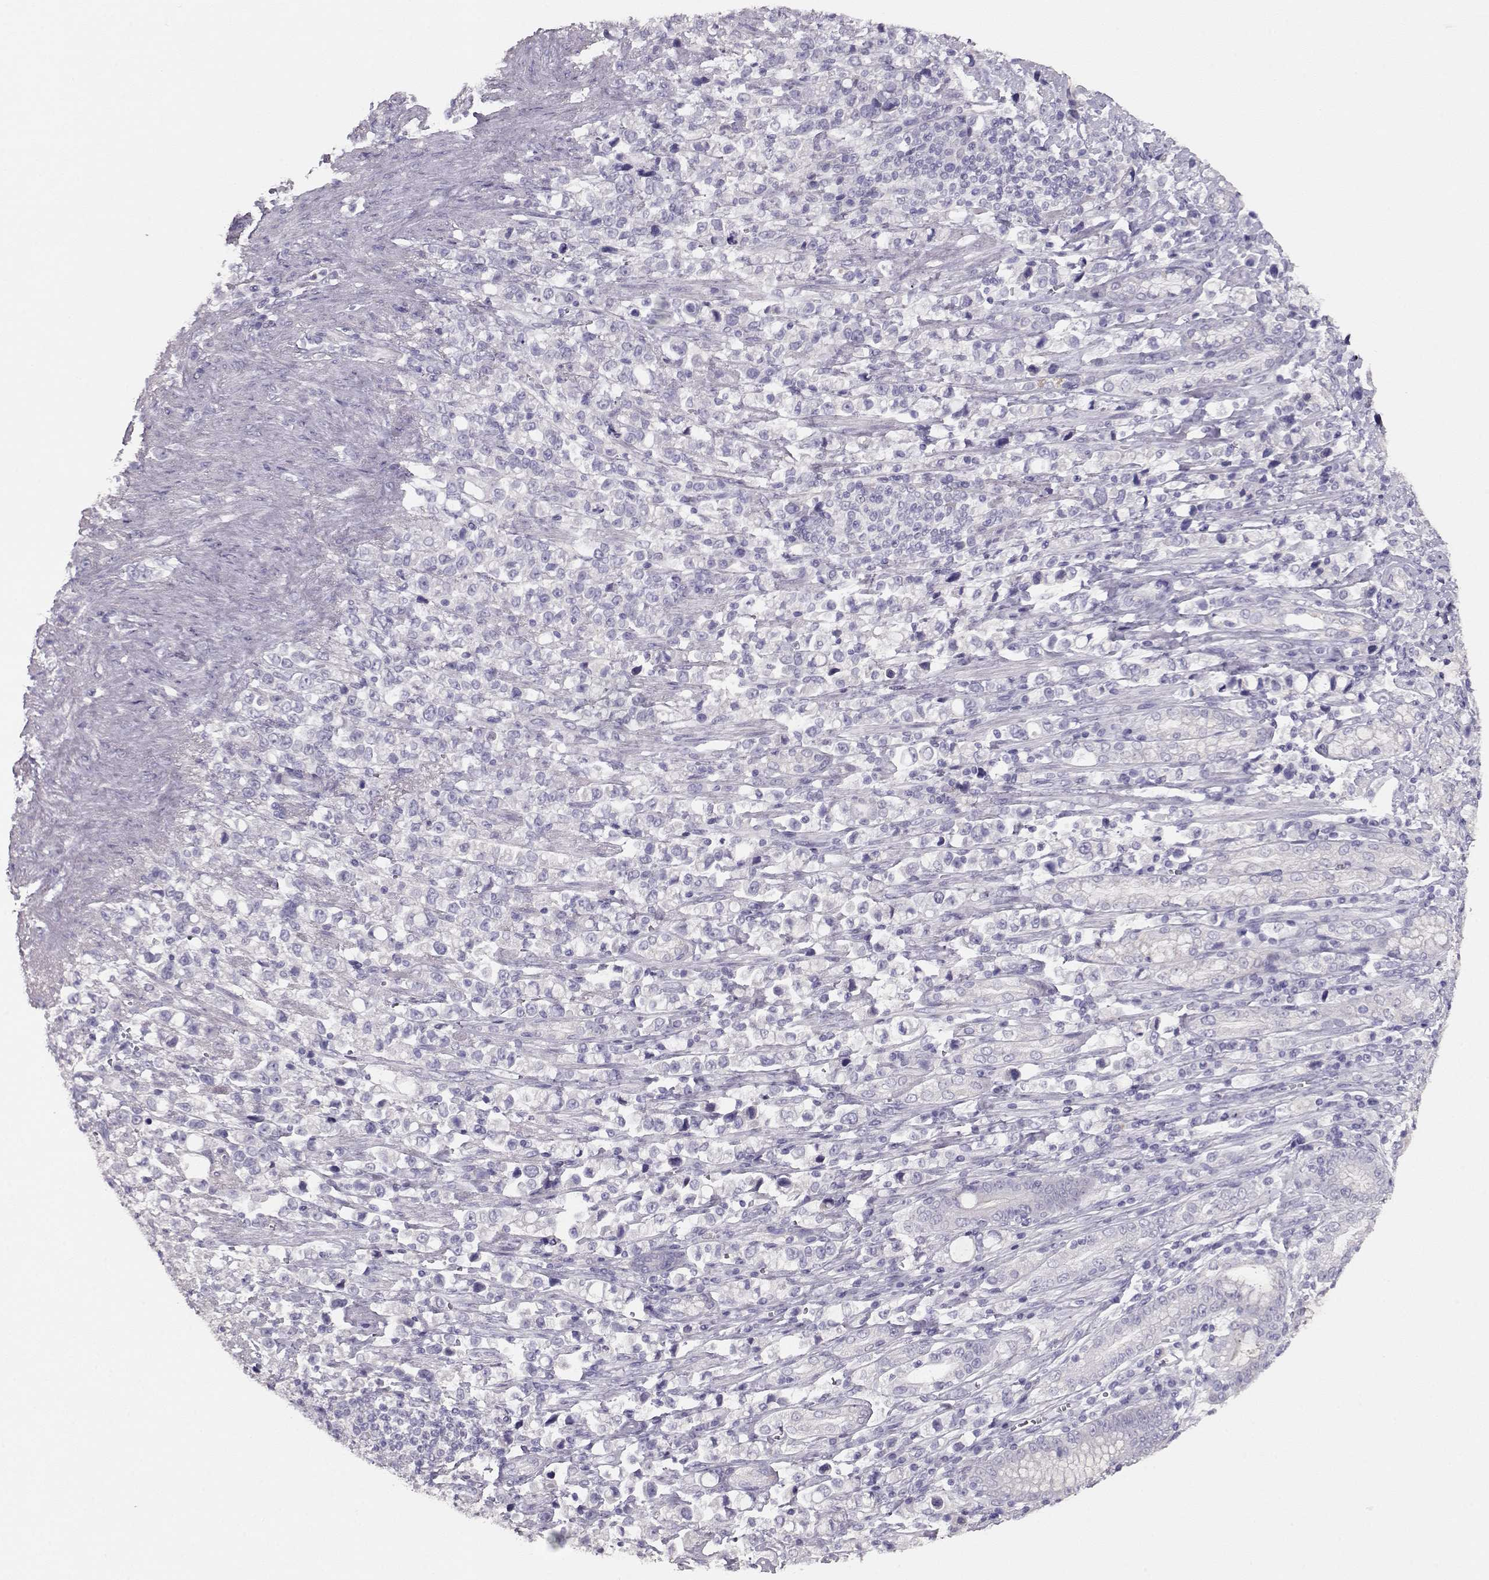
{"staining": {"intensity": "negative", "quantity": "none", "location": "none"}, "tissue": "stomach cancer", "cell_type": "Tumor cells", "image_type": "cancer", "snomed": [{"axis": "morphology", "description": "Adenocarcinoma, NOS"}, {"axis": "topography", "description": "Stomach"}], "caption": "Immunohistochemical staining of human stomach cancer shows no significant expression in tumor cells.", "gene": "NDRG4", "patient": {"sex": "male", "age": 63}}